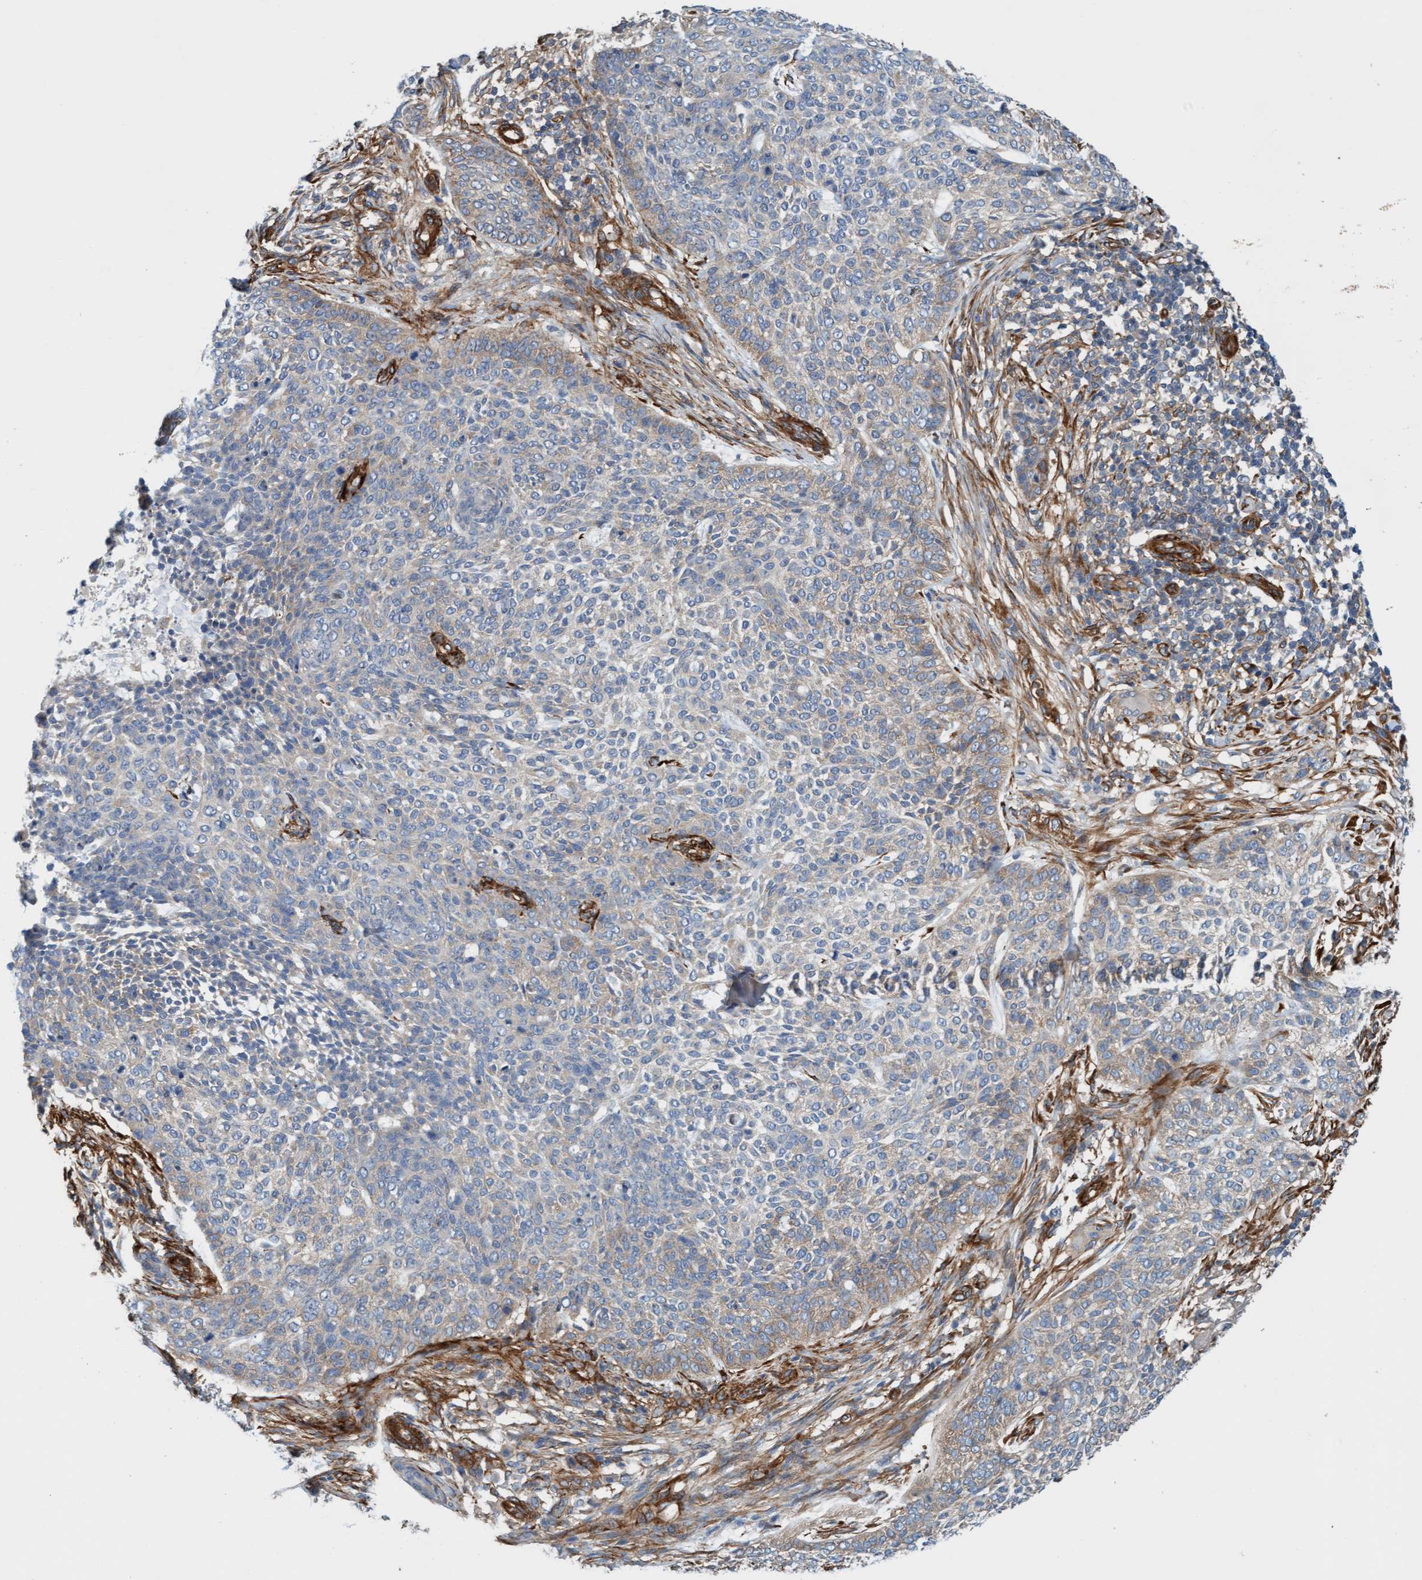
{"staining": {"intensity": "moderate", "quantity": "<25%", "location": "cytoplasmic/membranous"}, "tissue": "skin cancer", "cell_type": "Tumor cells", "image_type": "cancer", "snomed": [{"axis": "morphology", "description": "Basal cell carcinoma"}, {"axis": "topography", "description": "Skin"}], "caption": "A brown stain labels moderate cytoplasmic/membranous positivity of a protein in basal cell carcinoma (skin) tumor cells.", "gene": "FMNL3", "patient": {"sex": "female", "age": 64}}